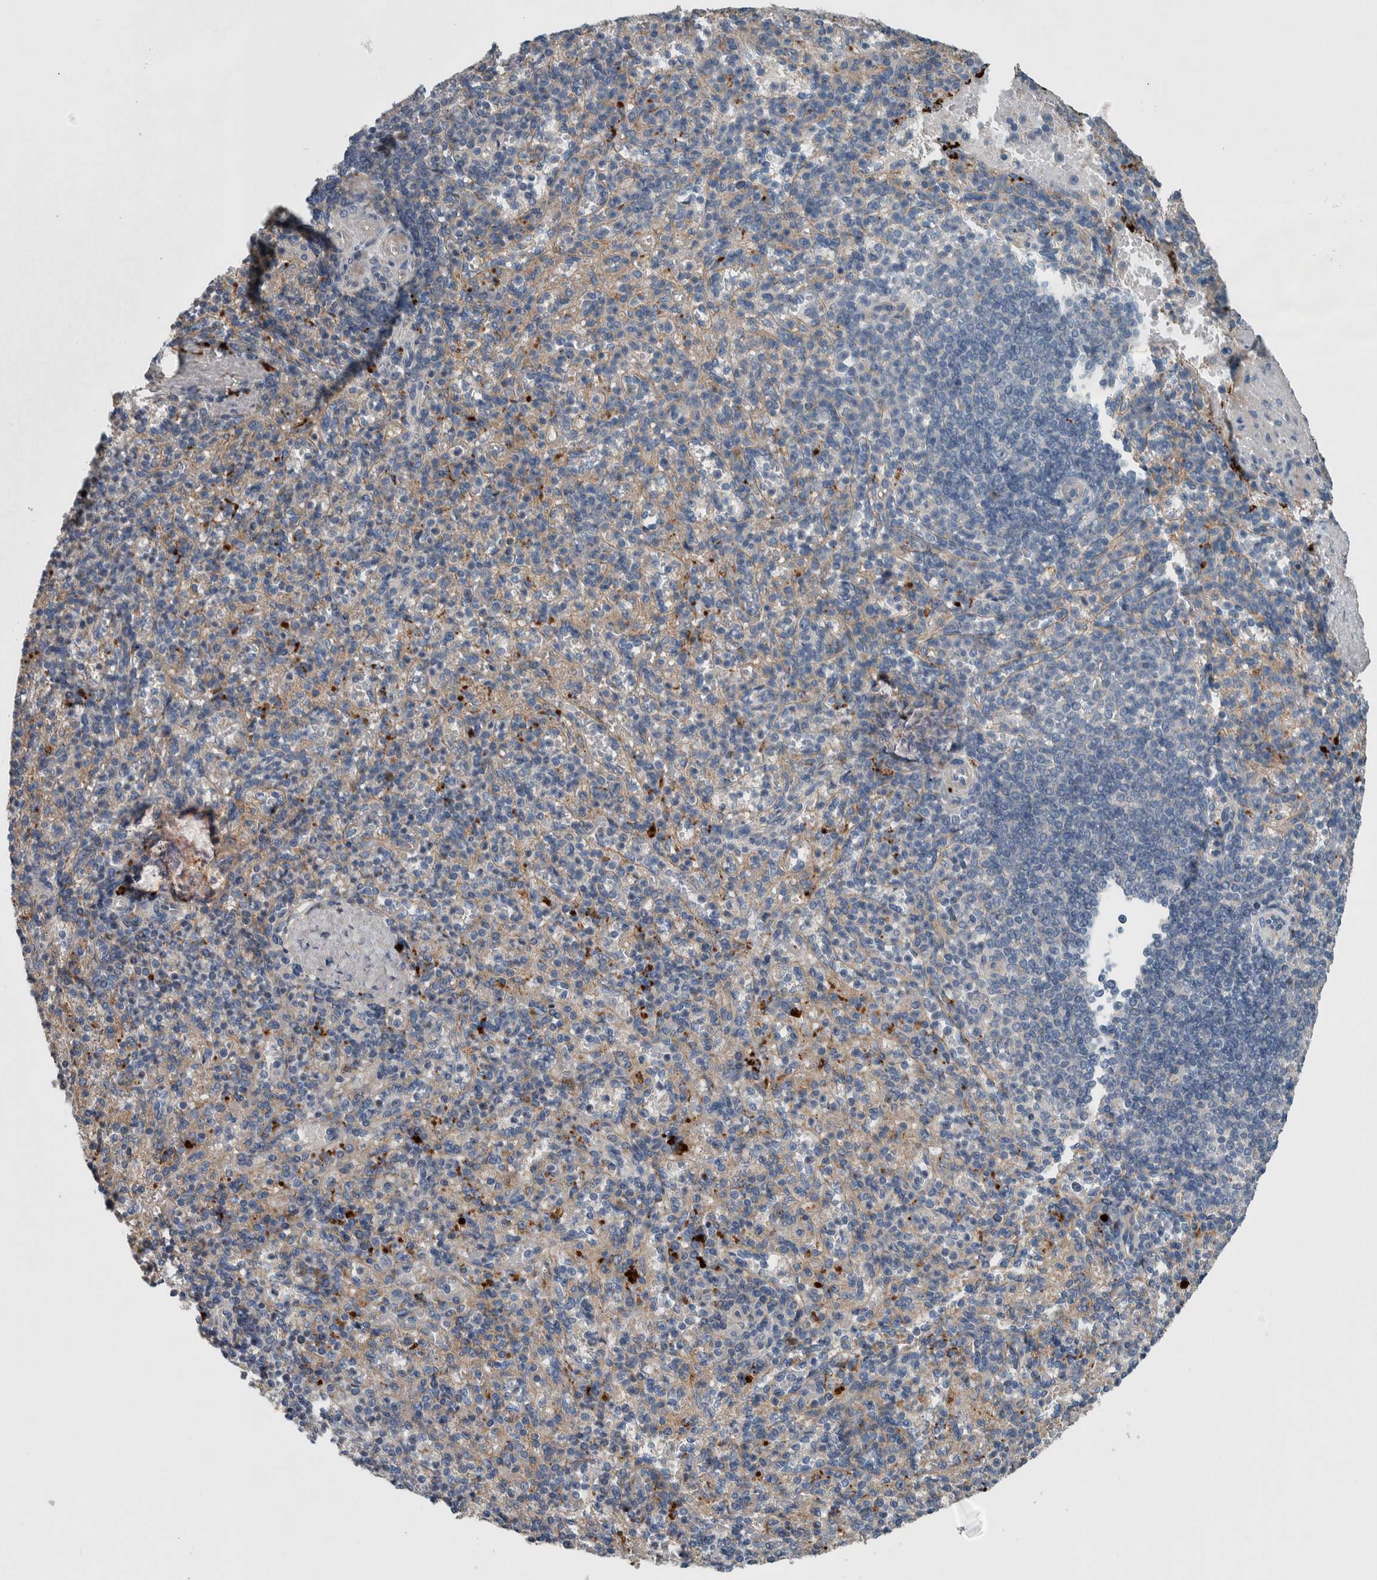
{"staining": {"intensity": "moderate", "quantity": "25%-75%", "location": "cytoplasmic/membranous"}, "tissue": "spleen", "cell_type": "Cells in red pulp", "image_type": "normal", "snomed": [{"axis": "morphology", "description": "Normal tissue, NOS"}, {"axis": "topography", "description": "Spleen"}], "caption": "High-power microscopy captured an IHC photomicrograph of unremarkable spleen, revealing moderate cytoplasmic/membranous positivity in about 25%-75% of cells in red pulp.", "gene": "SERPINC1", "patient": {"sex": "female", "age": 74}}